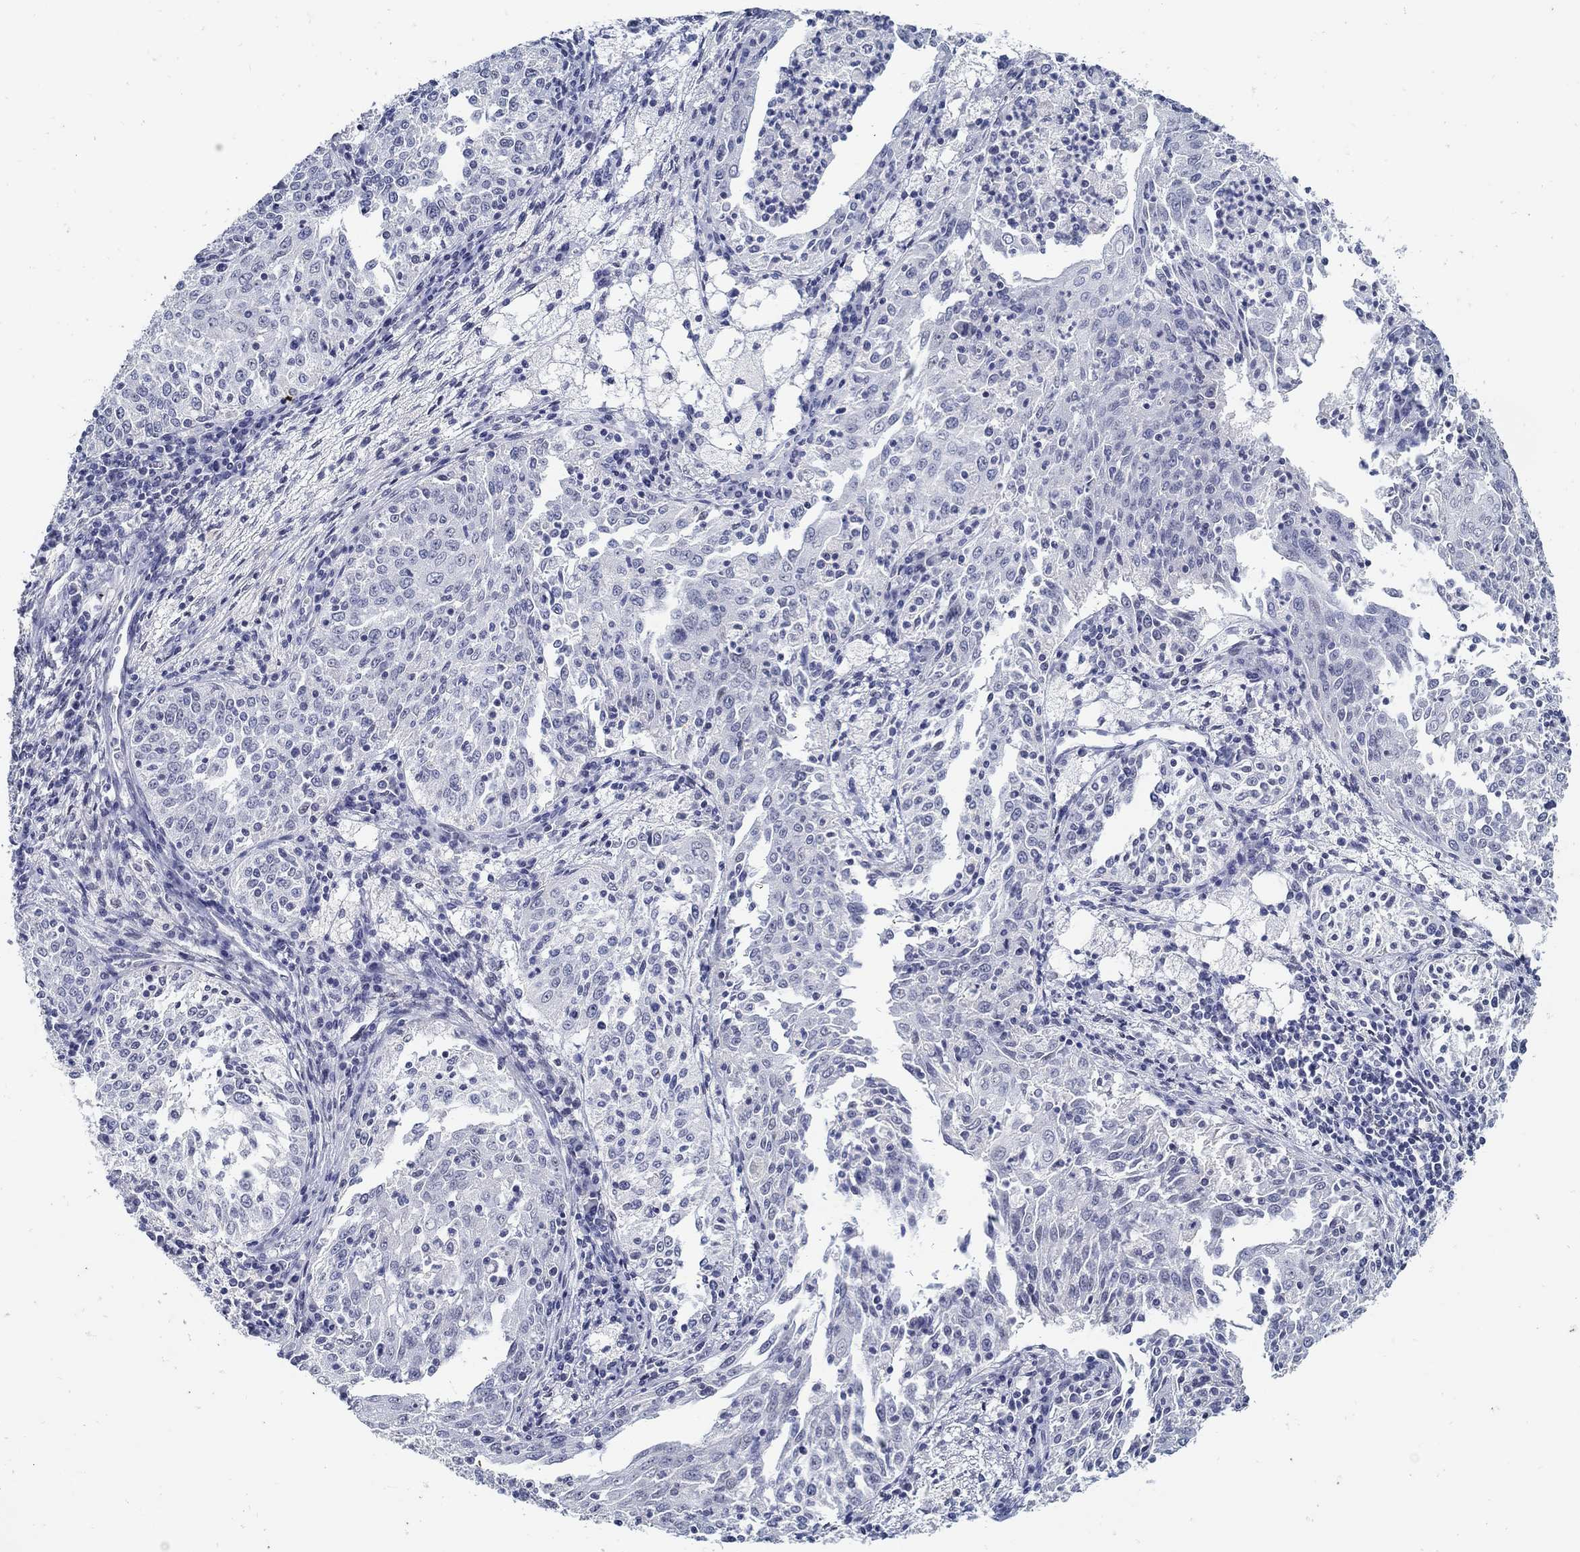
{"staining": {"intensity": "negative", "quantity": "none", "location": "none"}, "tissue": "cervical cancer", "cell_type": "Tumor cells", "image_type": "cancer", "snomed": [{"axis": "morphology", "description": "Squamous cell carcinoma, NOS"}, {"axis": "topography", "description": "Cervix"}], "caption": "An image of cervical cancer (squamous cell carcinoma) stained for a protein reveals no brown staining in tumor cells.", "gene": "USP29", "patient": {"sex": "female", "age": 41}}